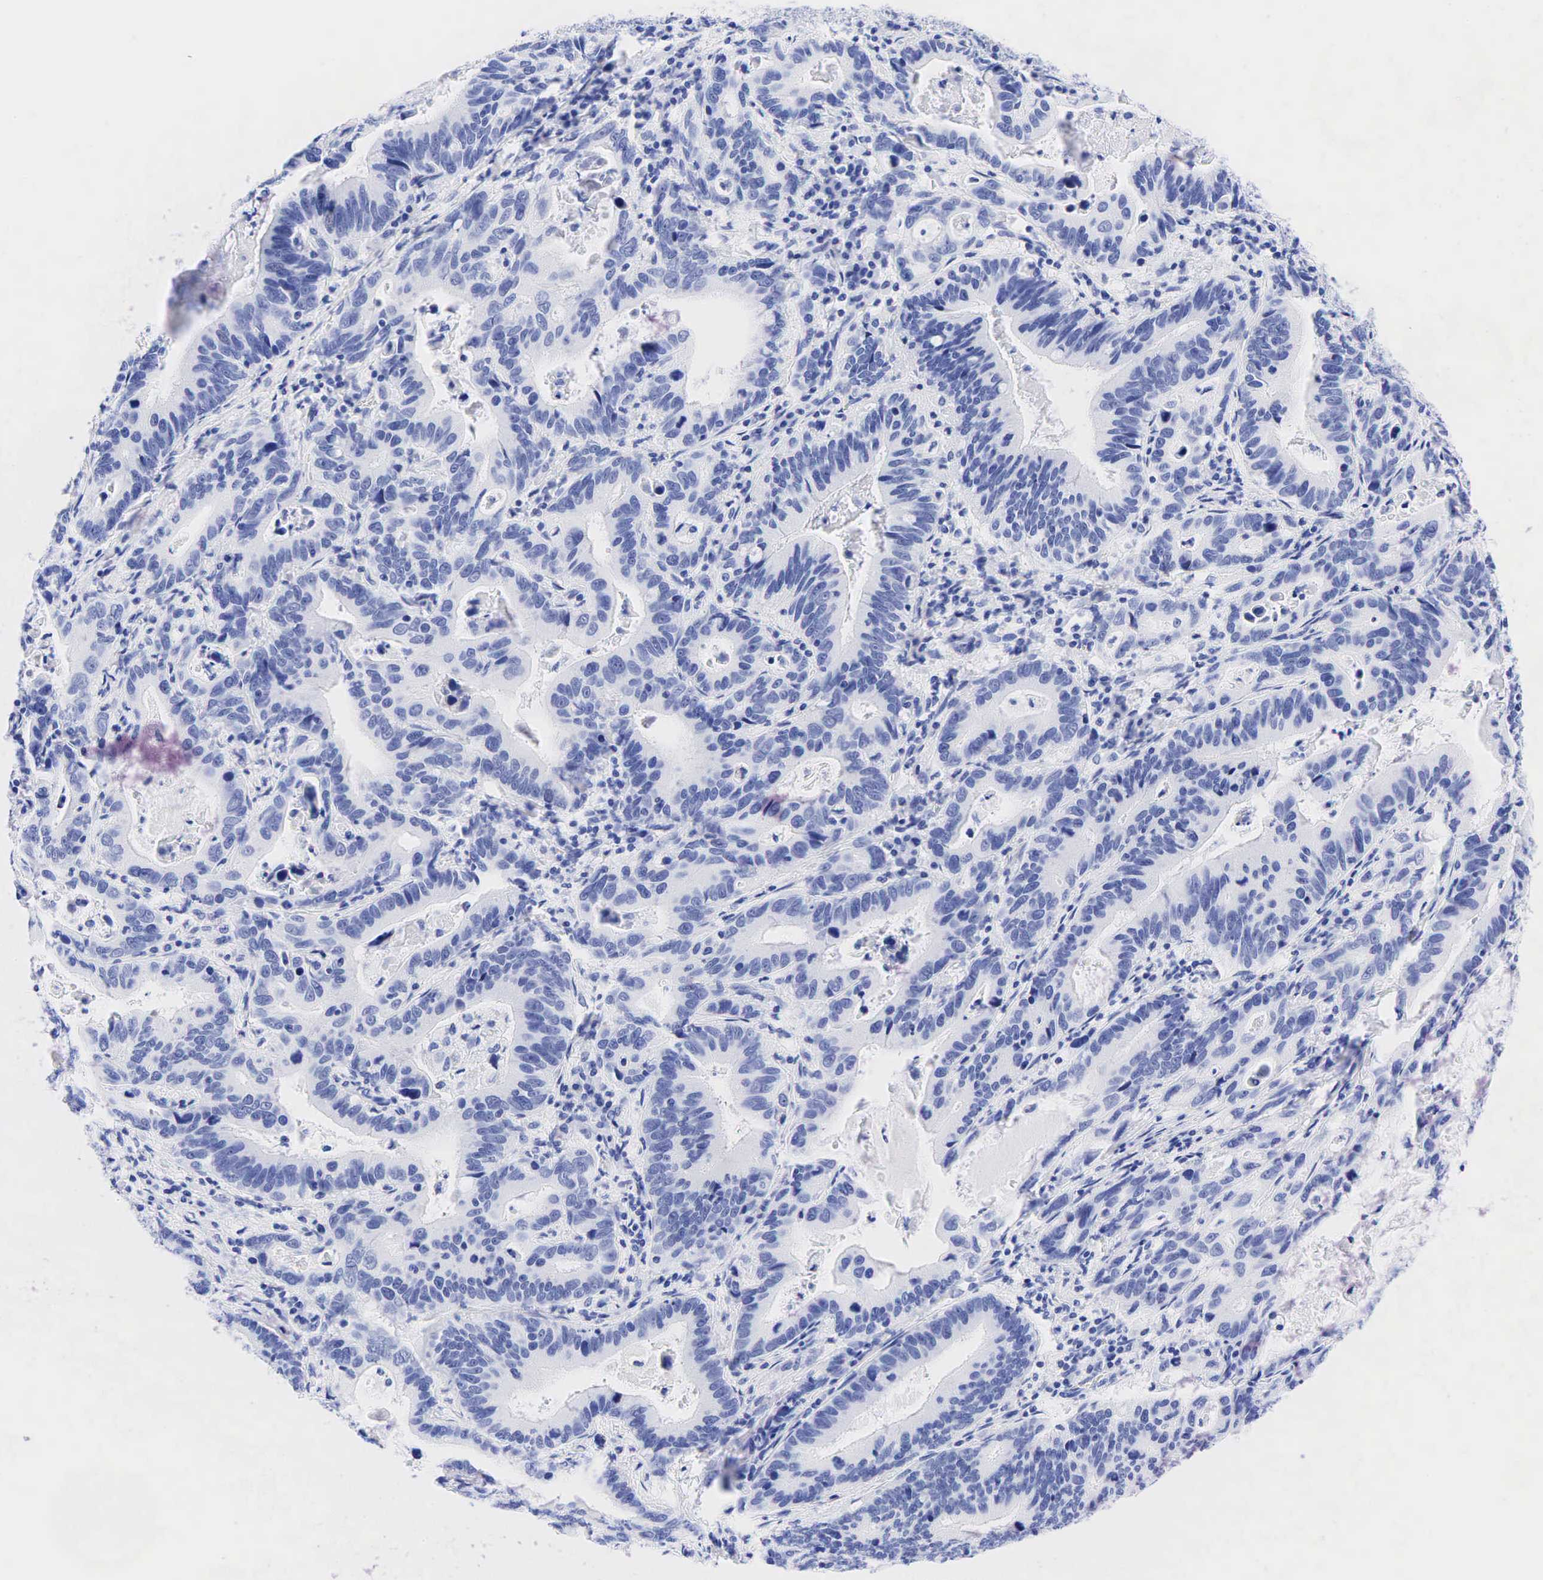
{"staining": {"intensity": "negative", "quantity": "none", "location": "none"}, "tissue": "stomach cancer", "cell_type": "Tumor cells", "image_type": "cancer", "snomed": [{"axis": "morphology", "description": "Adenocarcinoma, NOS"}, {"axis": "topography", "description": "Stomach, upper"}], "caption": "This is an IHC photomicrograph of stomach cancer. There is no staining in tumor cells.", "gene": "ESR1", "patient": {"sex": "male", "age": 63}}